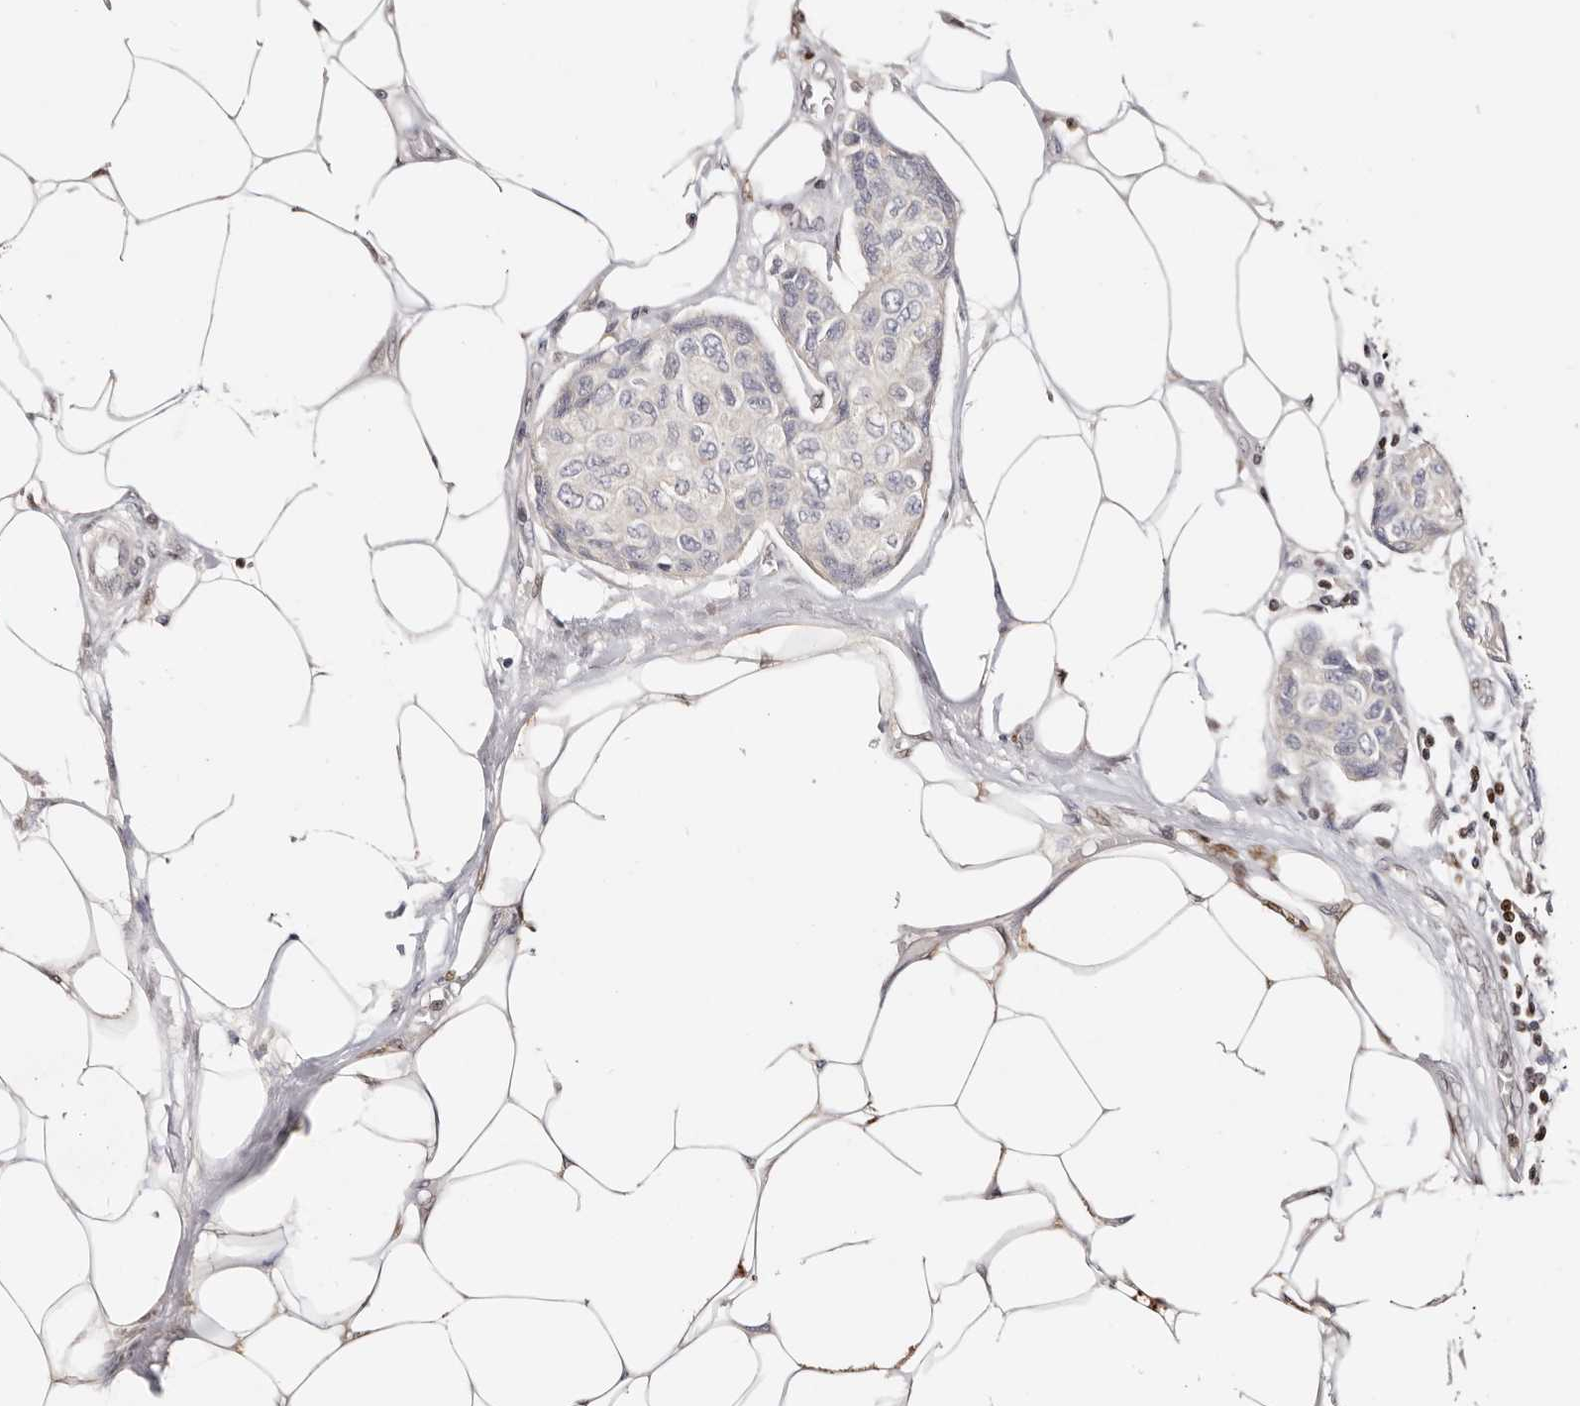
{"staining": {"intensity": "negative", "quantity": "none", "location": "none"}, "tissue": "breast cancer", "cell_type": "Tumor cells", "image_type": "cancer", "snomed": [{"axis": "morphology", "description": "Duct carcinoma"}, {"axis": "topography", "description": "Breast"}], "caption": "An immunohistochemistry (IHC) photomicrograph of breast cancer (intraductal carcinoma) is shown. There is no staining in tumor cells of breast cancer (intraductal carcinoma). Brightfield microscopy of immunohistochemistry (IHC) stained with DAB (3,3'-diaminobenzidine) (brown) and hematoxylin (blue), captured at high magnification.", "gene": "IQGAP3", "patient": {"sex": "female", "age": 80}}